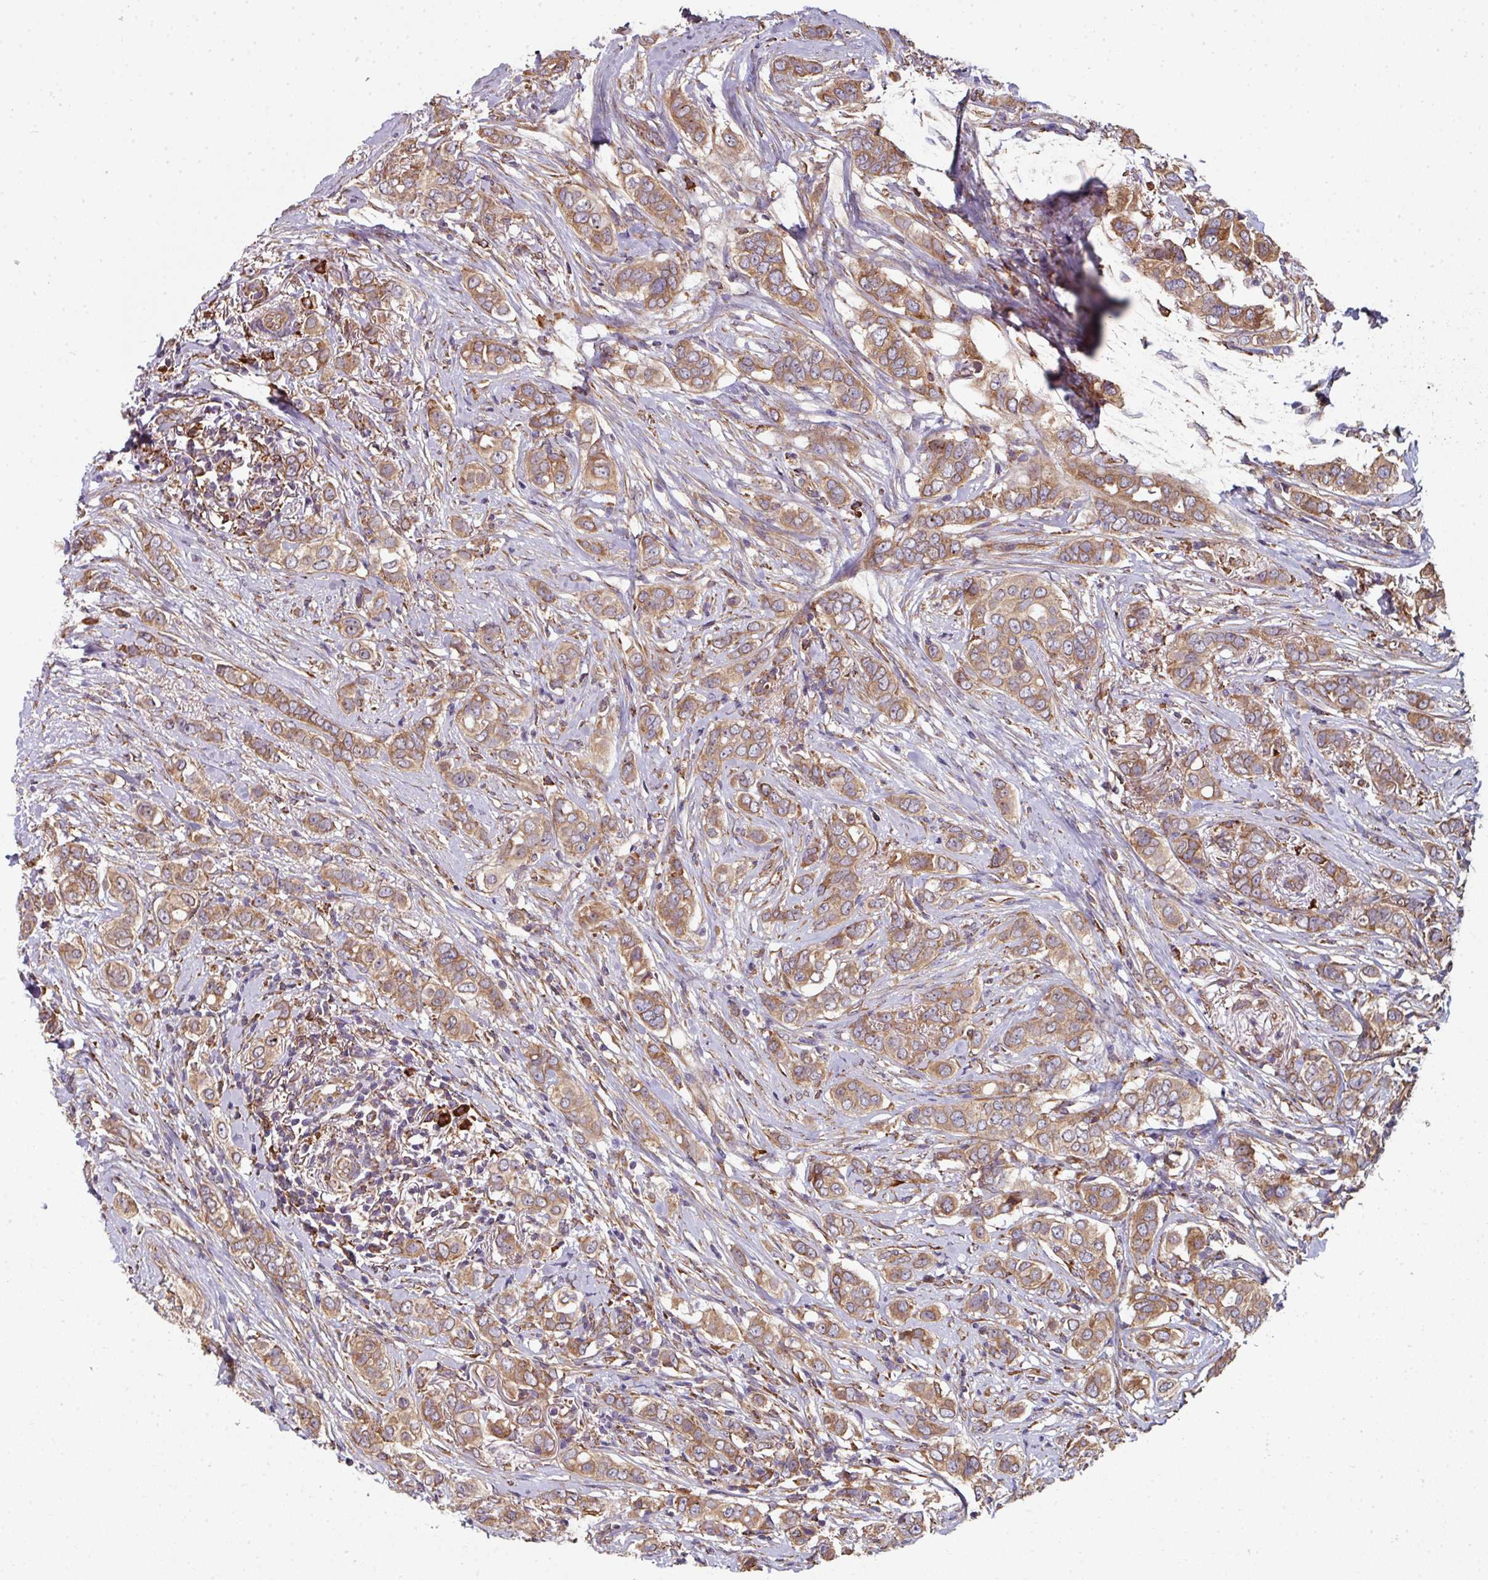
{"staining": {"intensity": "moderate", "quantity": ">75%", "location": "cytoplasmic/membranous"}, "tissue": "breast cancer", "cell_type": "Tumor cells", "image_type": "cancer", "snomed": [{"axis": "morphology", "description": "Lobular carcinoma"}, {"axis": "topography", "description": "Breast"}], "caption": "About >75% of tumor cells in lobular carcinoma (breast) display moderate cytoplasmic/membranous protein staining as visualized by brown immunohistochemical staining.", "gene": "FAT4", "patient": {"sex": "female", "age": 51}}